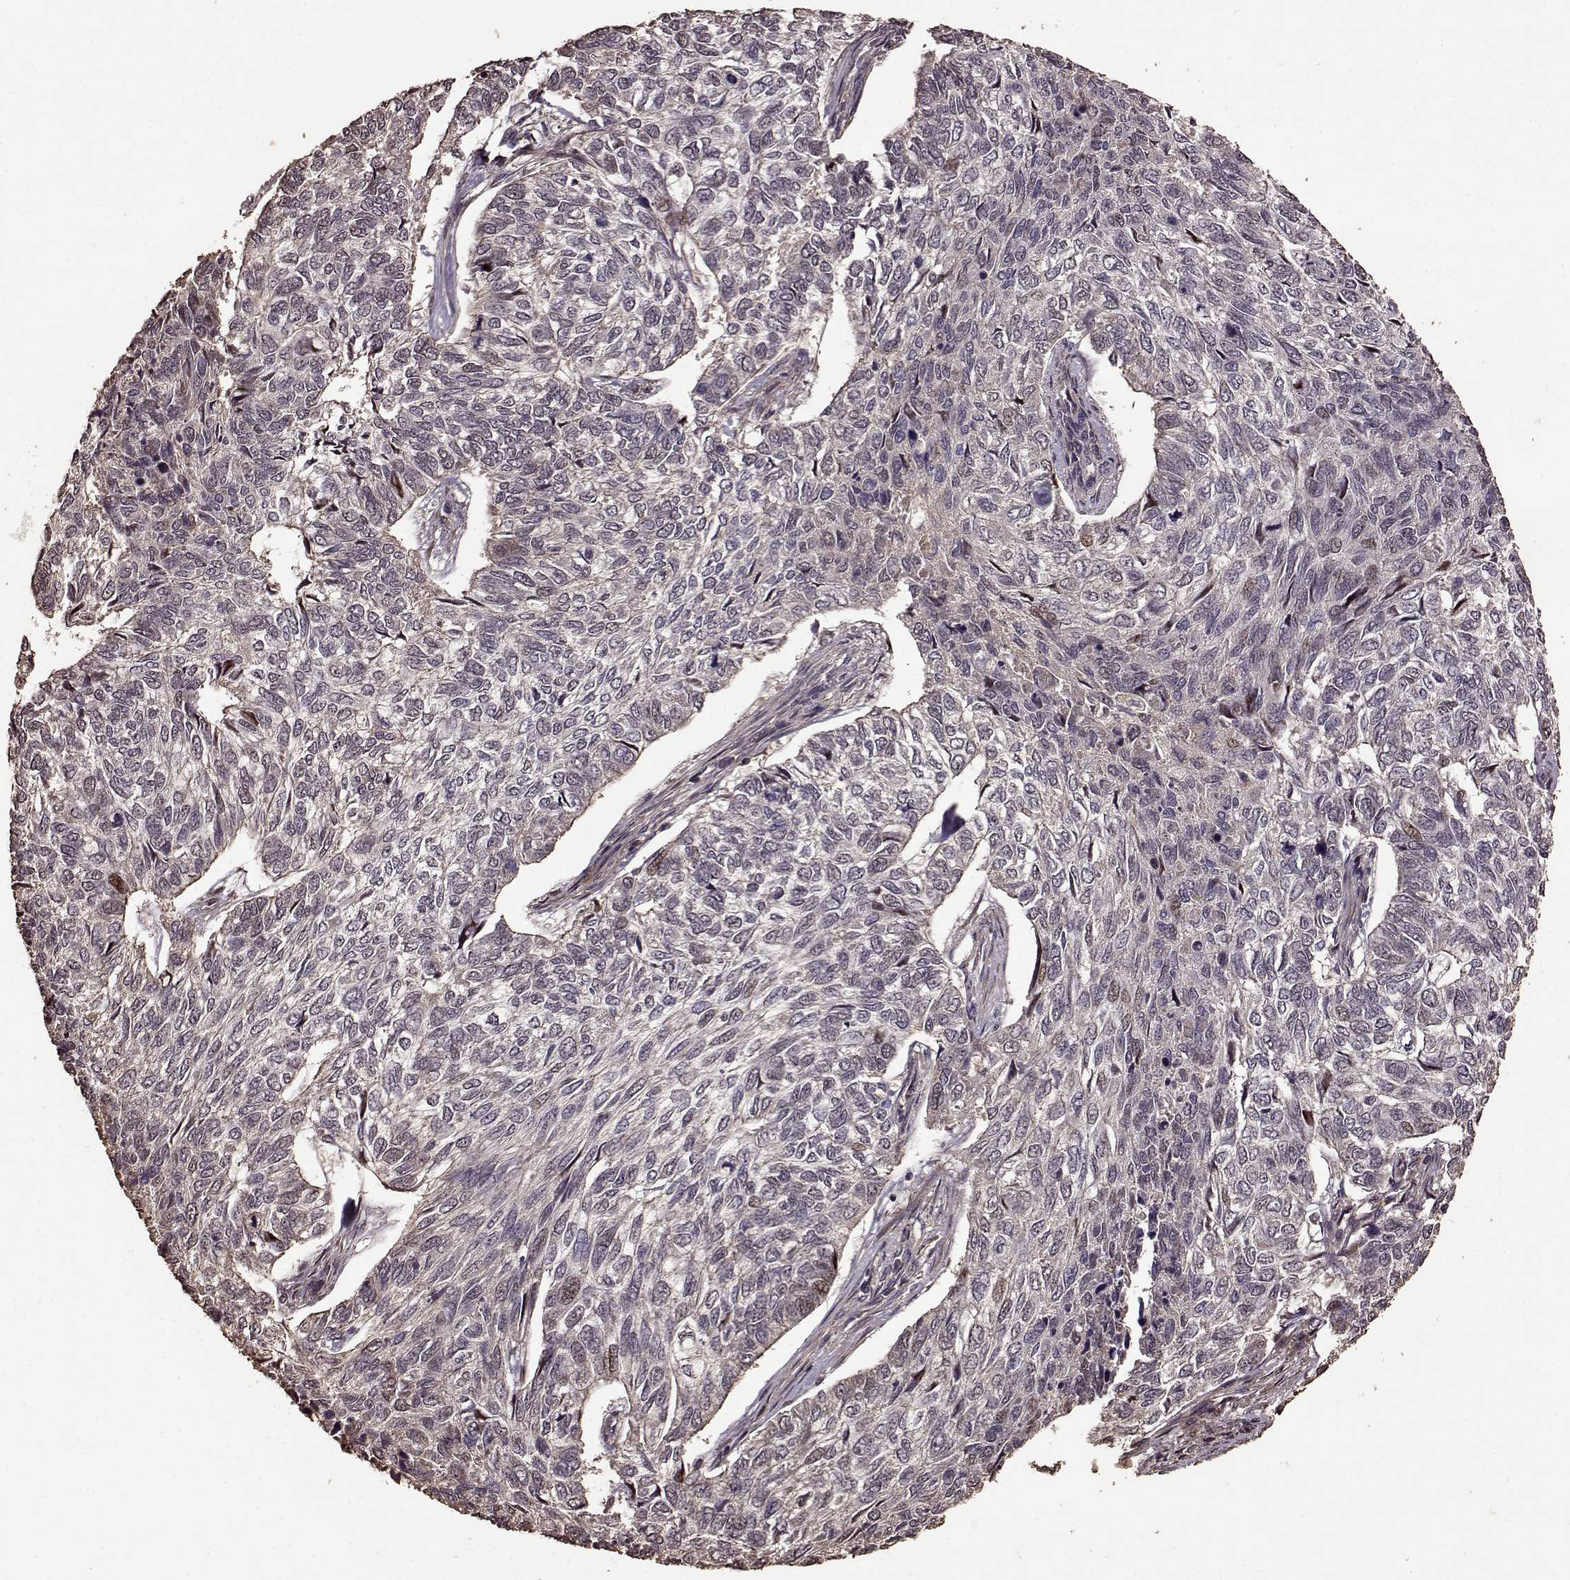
{"staining": {"intensity": "weak", "quantity": "<25%", "location": "nuclear"}, "tissue": "skin cancer", "cell_type": "Tumor cells", "image_type": "cancer", "snomed": [{"axis": "morphology", "description": "Basal cell carcinoma"}, {"axis": "topography", "description": "Skin"}], "caption": "An immunohistochemistry (IHC) micrograph of basal cell carcinoma (skin) is shown. There is no staining in tumor cells of basal cell carcinoma (skin). (DAB immunohistochemistry, high magnification).", "gene": "FBXW11", "patient": {"sex": "female", "age": 65}}